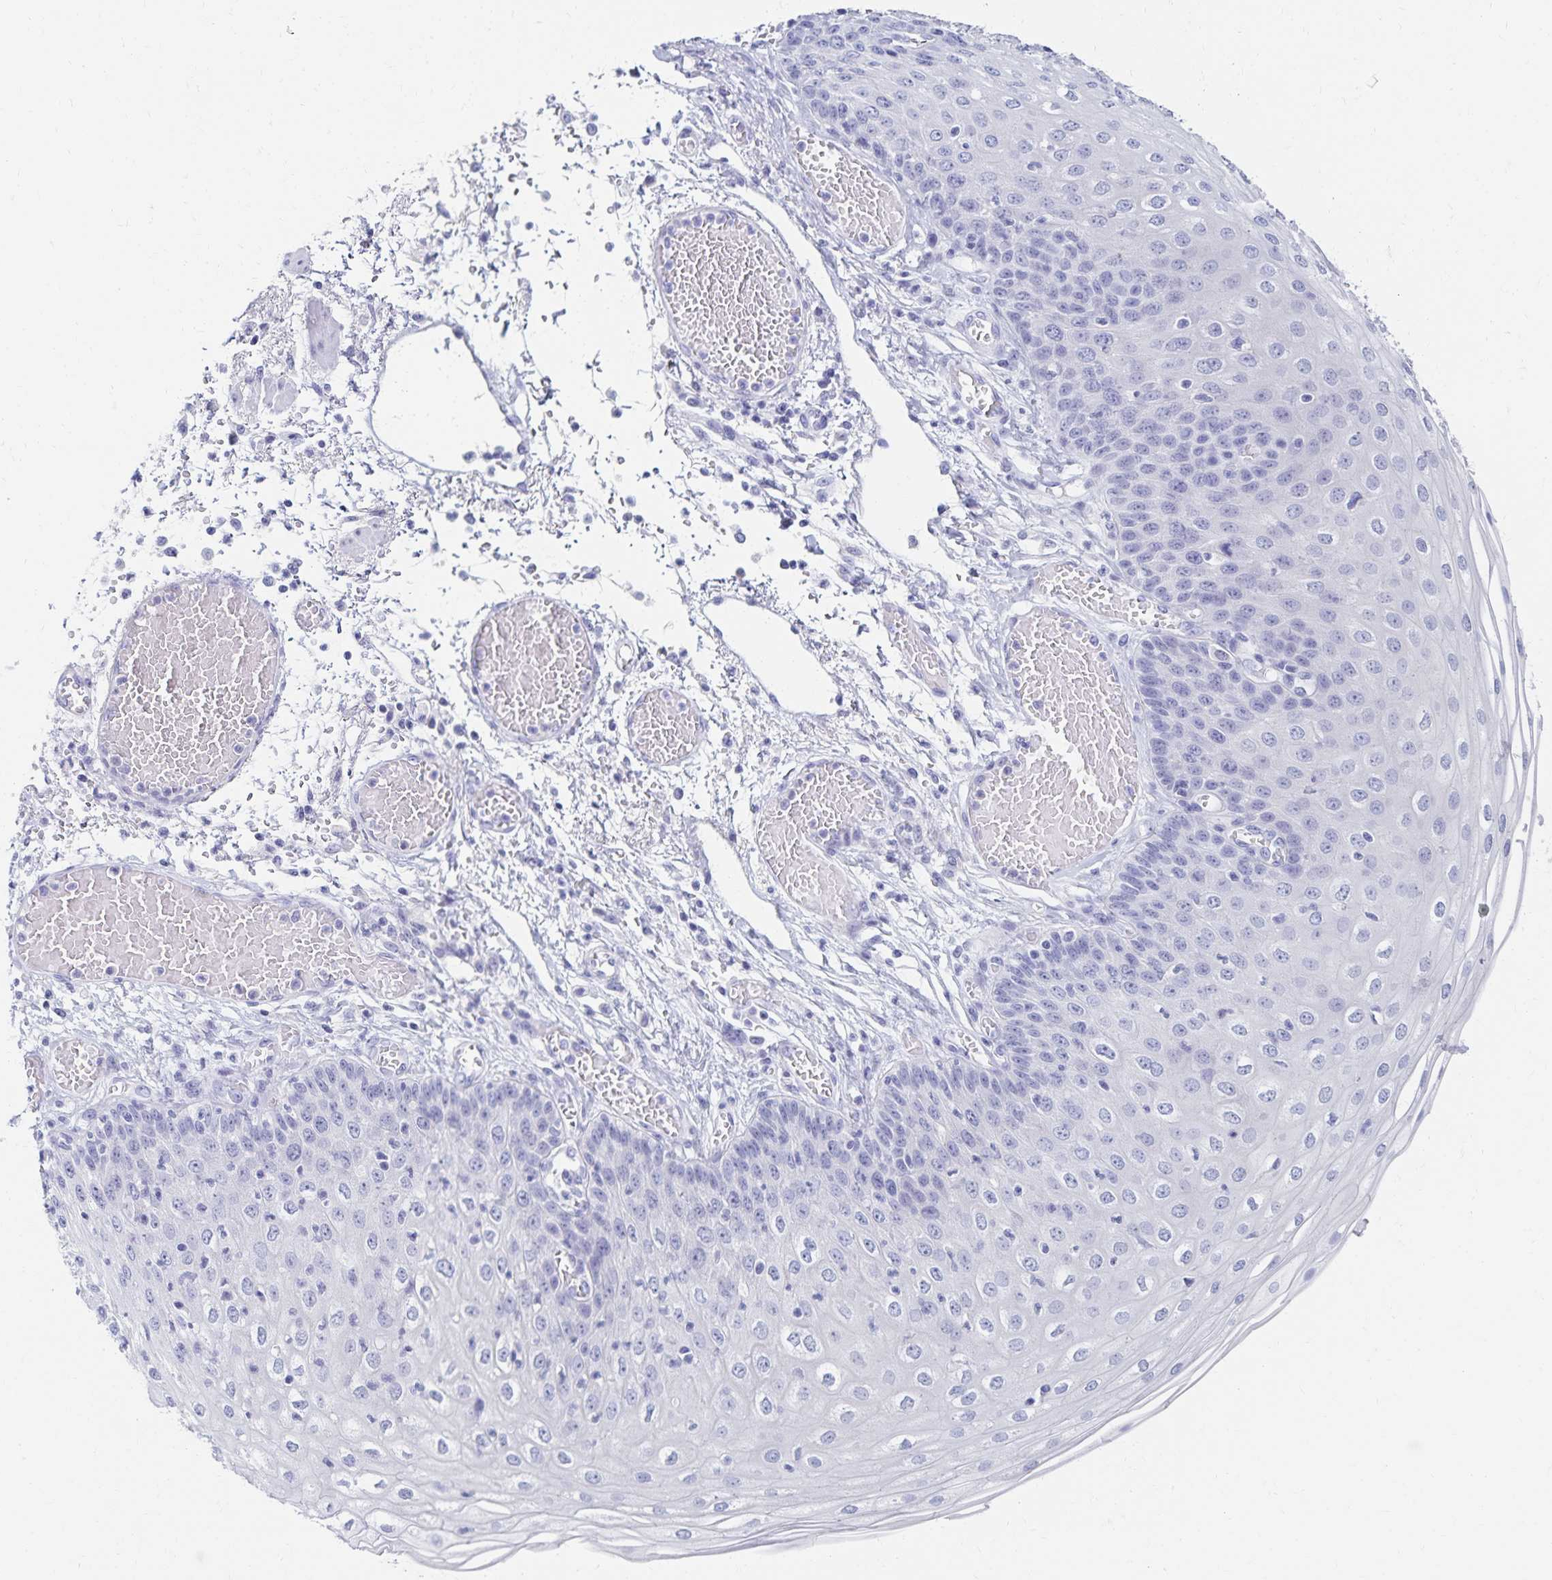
{"staining": {"intensity": "negative", "quantity": "none", "location": "none"}, "tissue": "esophagus", "cell_type": "Squamous epithelial cells", "image_type": "normal", "snomed": [{"axis": "morphology", "description": "Normal tissue, NOS"}, {"axis": "morphology", "description": "Adenocarcinoma, NOS"}, {"axis": "topography", "description": "Esophagus"}], "caption": "Micrograph shows no protein staining in squamous epithelial cells of normal esophagus.", "gene": "C2orf50", "patient": {"sex": "male", "age": 81}}